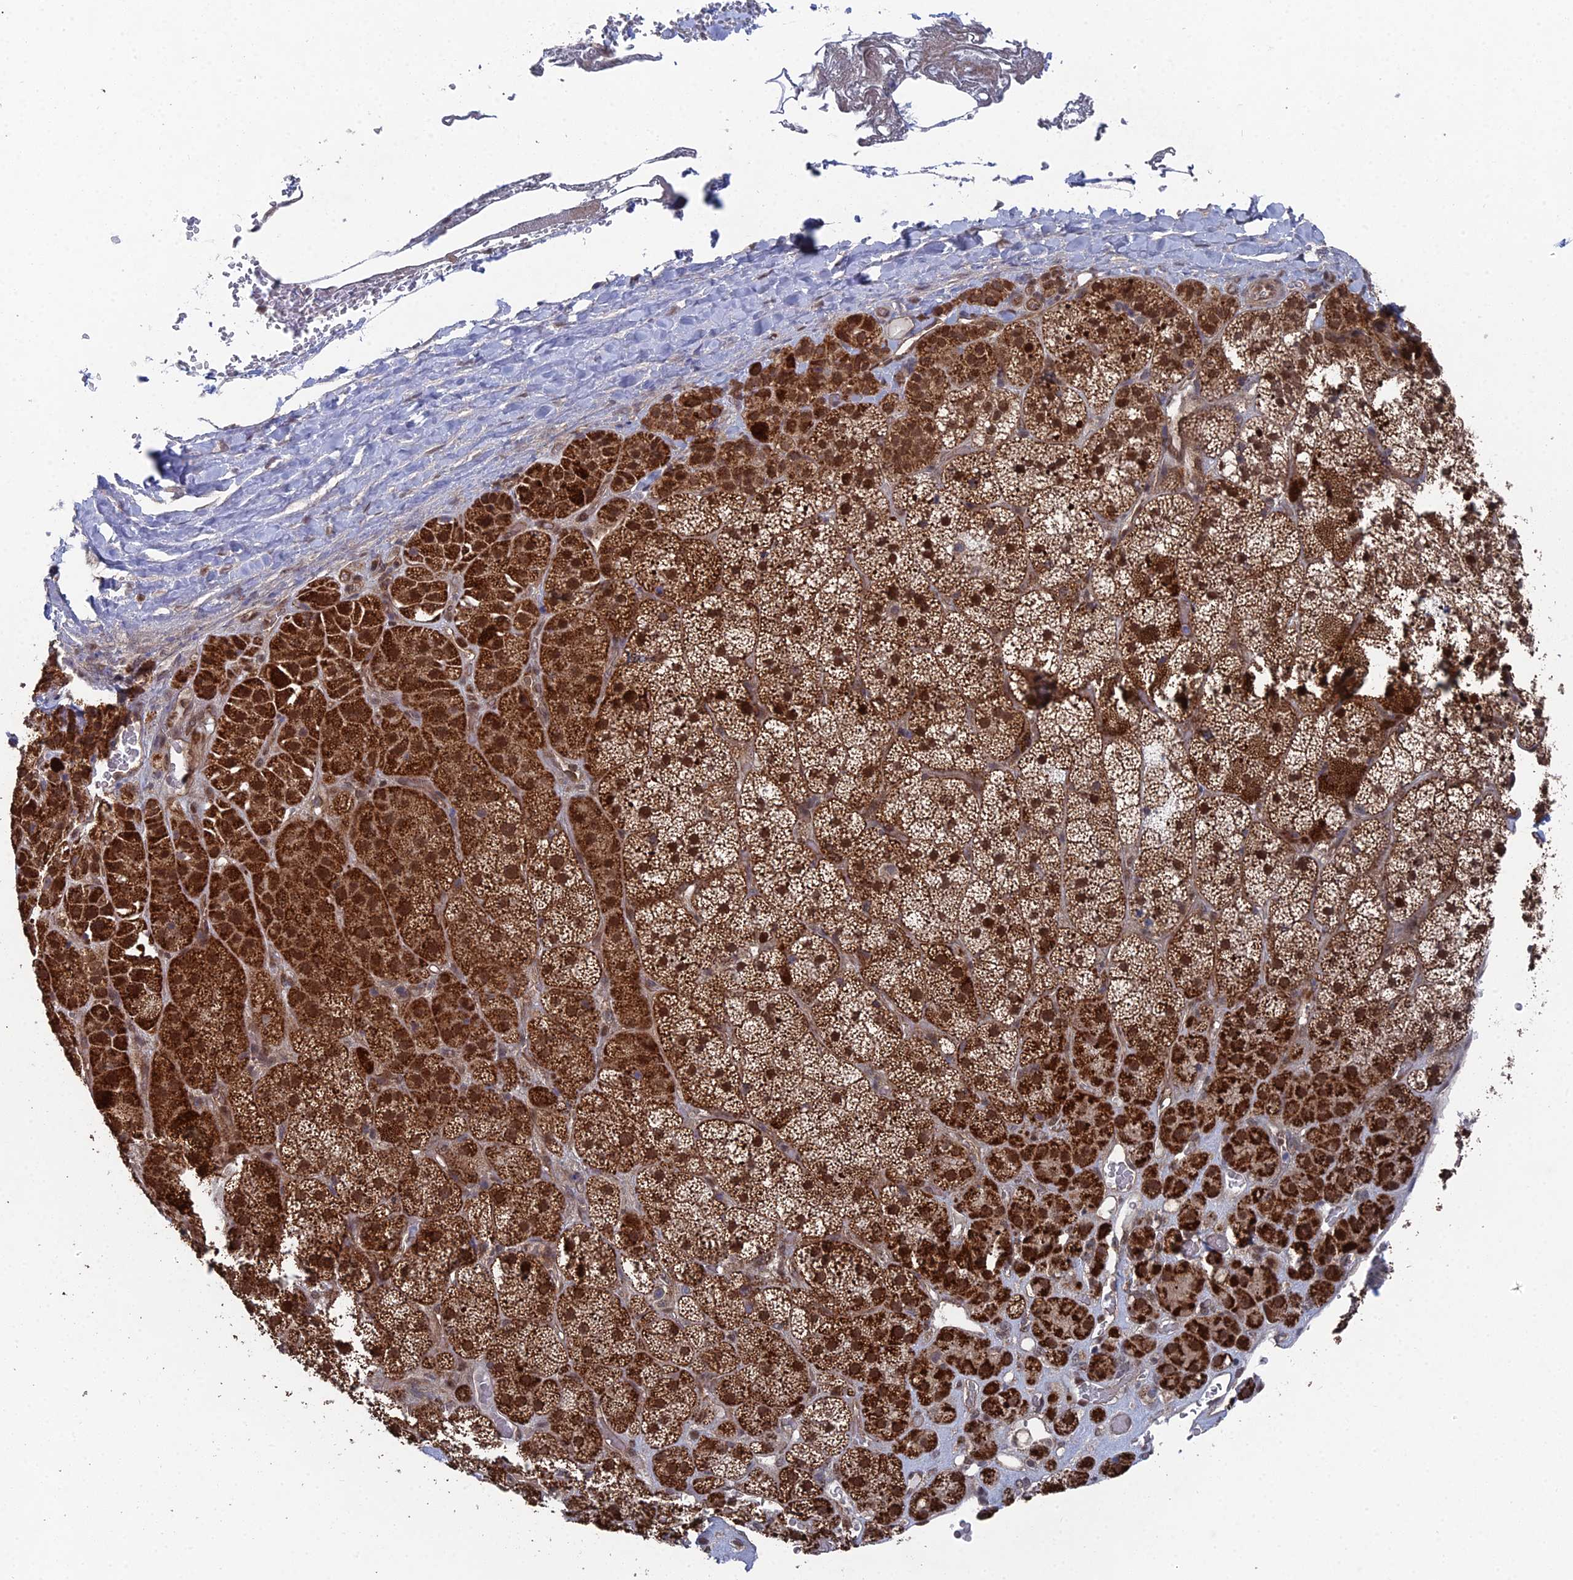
{"staining": {"intensity": "strong", "quantity": ">75%", "location": "cytoplasmic/membranous,nuclear"}, "tissue": "adrenal gland", "cell_type": "Glandular cells", "image_type": "normal", "snomed": [{"axis": "morphology", "description": "Normal tissue, NOS"}, {"axis": "topography", "description": "Adrenal gland"}], "caption": "Brown immunohistochemical staining in benign human adrenal gland exhibits strong cytoplasmic/membranous,nuclear staining in approximately >75% of glandular cells. The staining was performed using DAB, with brown indicating positive protein expression. Nuclei are stained blue with hematoxylin.", "gene": "UNC5D", "patient": {"sex": "male", "age": 57}}